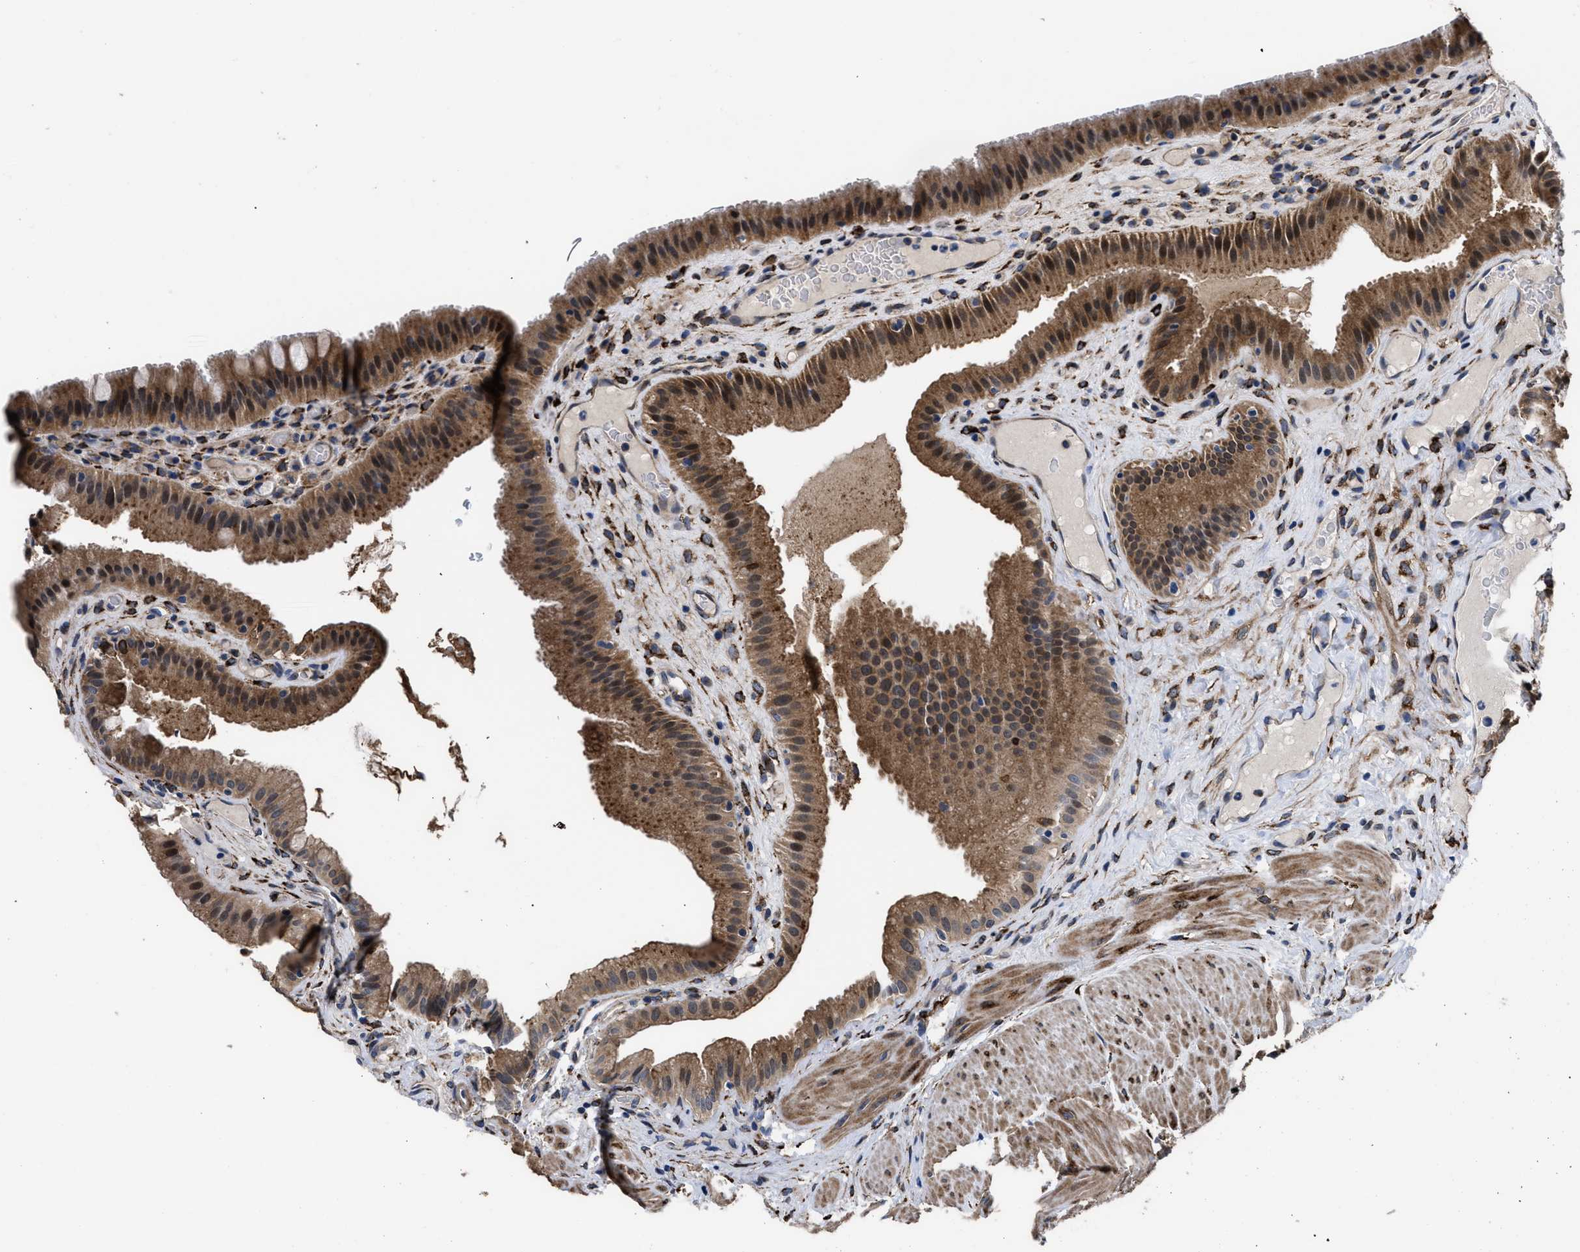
{"staining": {"intensity": "moderate", "quantity": ">75%", "location": "cytoplasmic/membranous,nuclear"}, "tissue": "gallbladder", "cell_type": "Glandular cells", "image_type": "normal", "snomed": [{"axis": "morphology", "description": "Normal tissue, NOS"}, {"axis": "topography", "description": "Gallbladder"}], "caption": "Immunohistochemical staining of unremarkable human gallbladder reveals >75% levels of moderate cytoplasmic/membranous,nuclear protein expression in approximately >75% of glandular cells. (IHC, brightfield microscopy, high magnification).", "gene": "SQLE", "patient": {"sex": "male", "age": 49}}